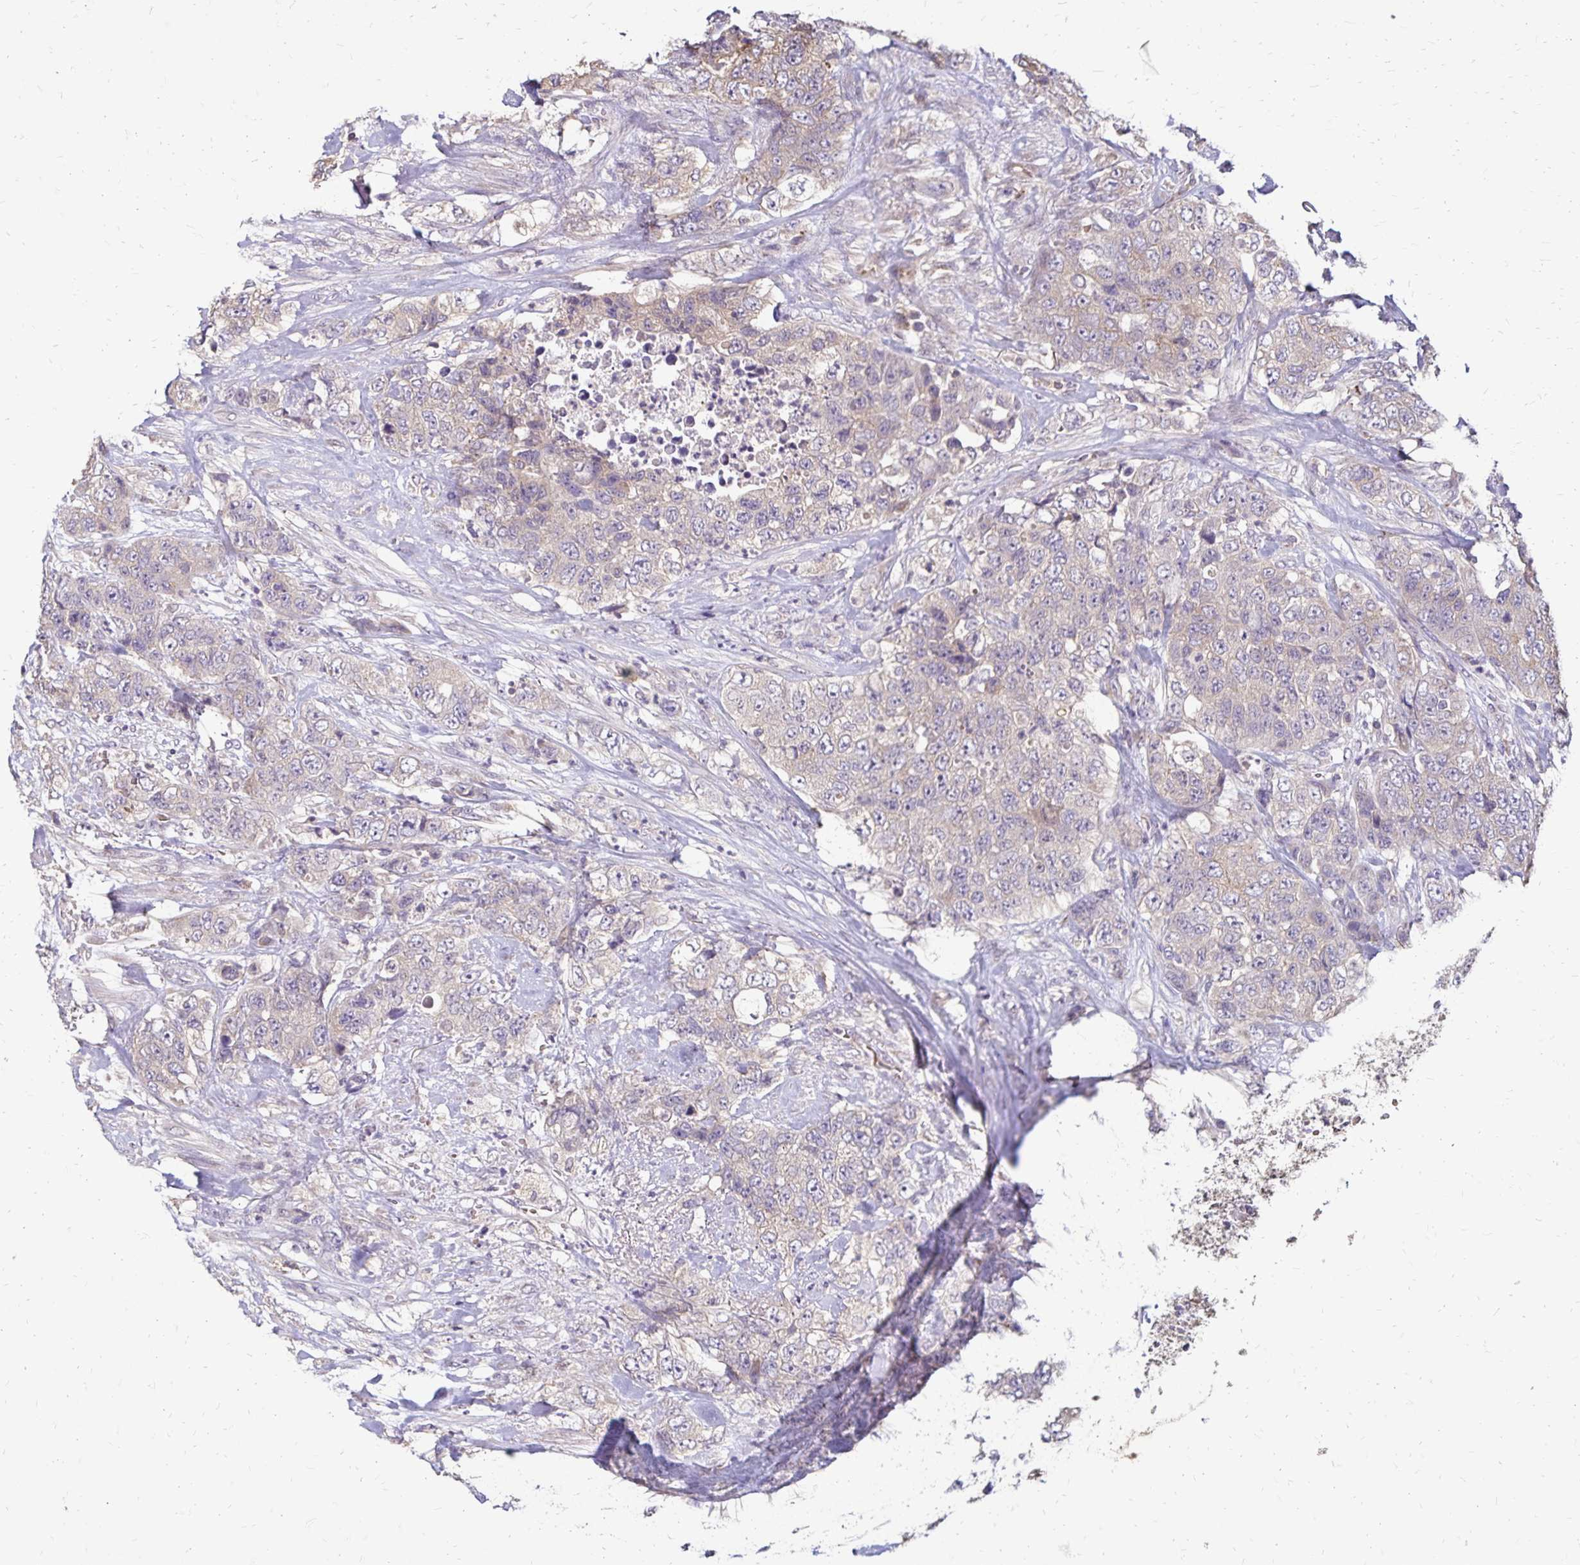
{"staining": {"intensity": "negative", "quantity": "none", "location": "none"}, "tissue": "urothelial cancer", "cell_type": "Tumor cells", "image_type": "cancer", "snomed": [{"axis": "morphology", "description": "Urothelial carcinoma, High grade"}, {"axis": "topography", "description": "Urinary bladder"}], "caption": "Immunohistochemical staining of human urothelial carcinoma (high-grade) displays no significant staining in tumor cells. (Stains: DAB (3,3'-diaminobenzidine) immunohistochemistry (IHC) with hematoxylin counter stain, Microscopy: brightfield microscopy at high magnification).", "gene": "EMC10", "patient": {"sex": "female", "age": 78}}